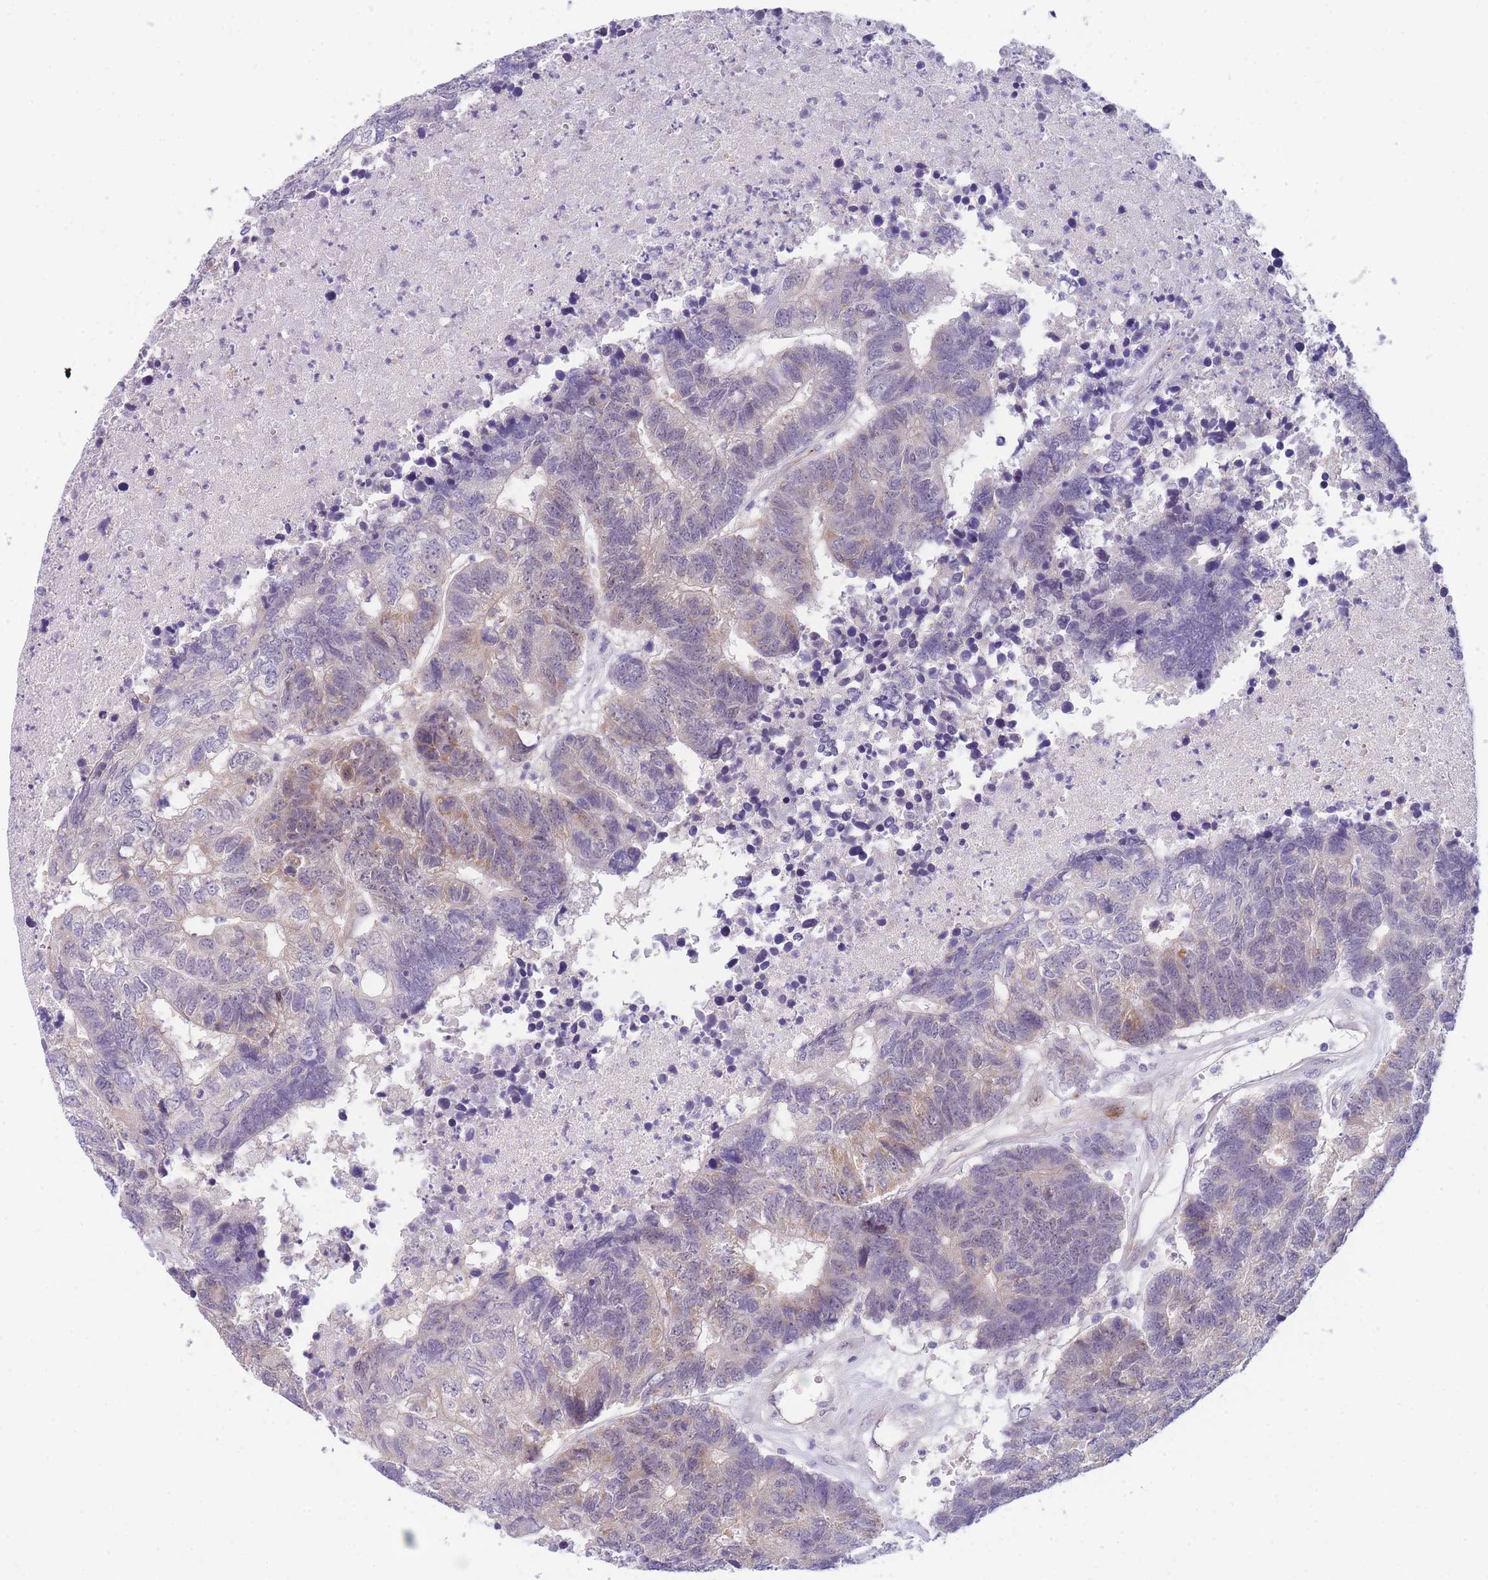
{"staining": {"intensity": "weak", "quantity": "<25%", "location": "cytoplasmic/membranous"}, "tissue": "colorectal cancer", "cell_type": "Tumor cells", "image_type": "cancer", "snomed": [{"axis": "morphology", "description": "Adenocarcinoma, NOS"}, {"axis": "topography", "description": "Colon"}], "caption": "DAB (3,3'-diaminobenzidine) immunohistochemical staining of colorectal cancer reveals no significant positivity in tumor cells.", "gene": "DDX49", "patient": {"sex": "female", "age": 48}}